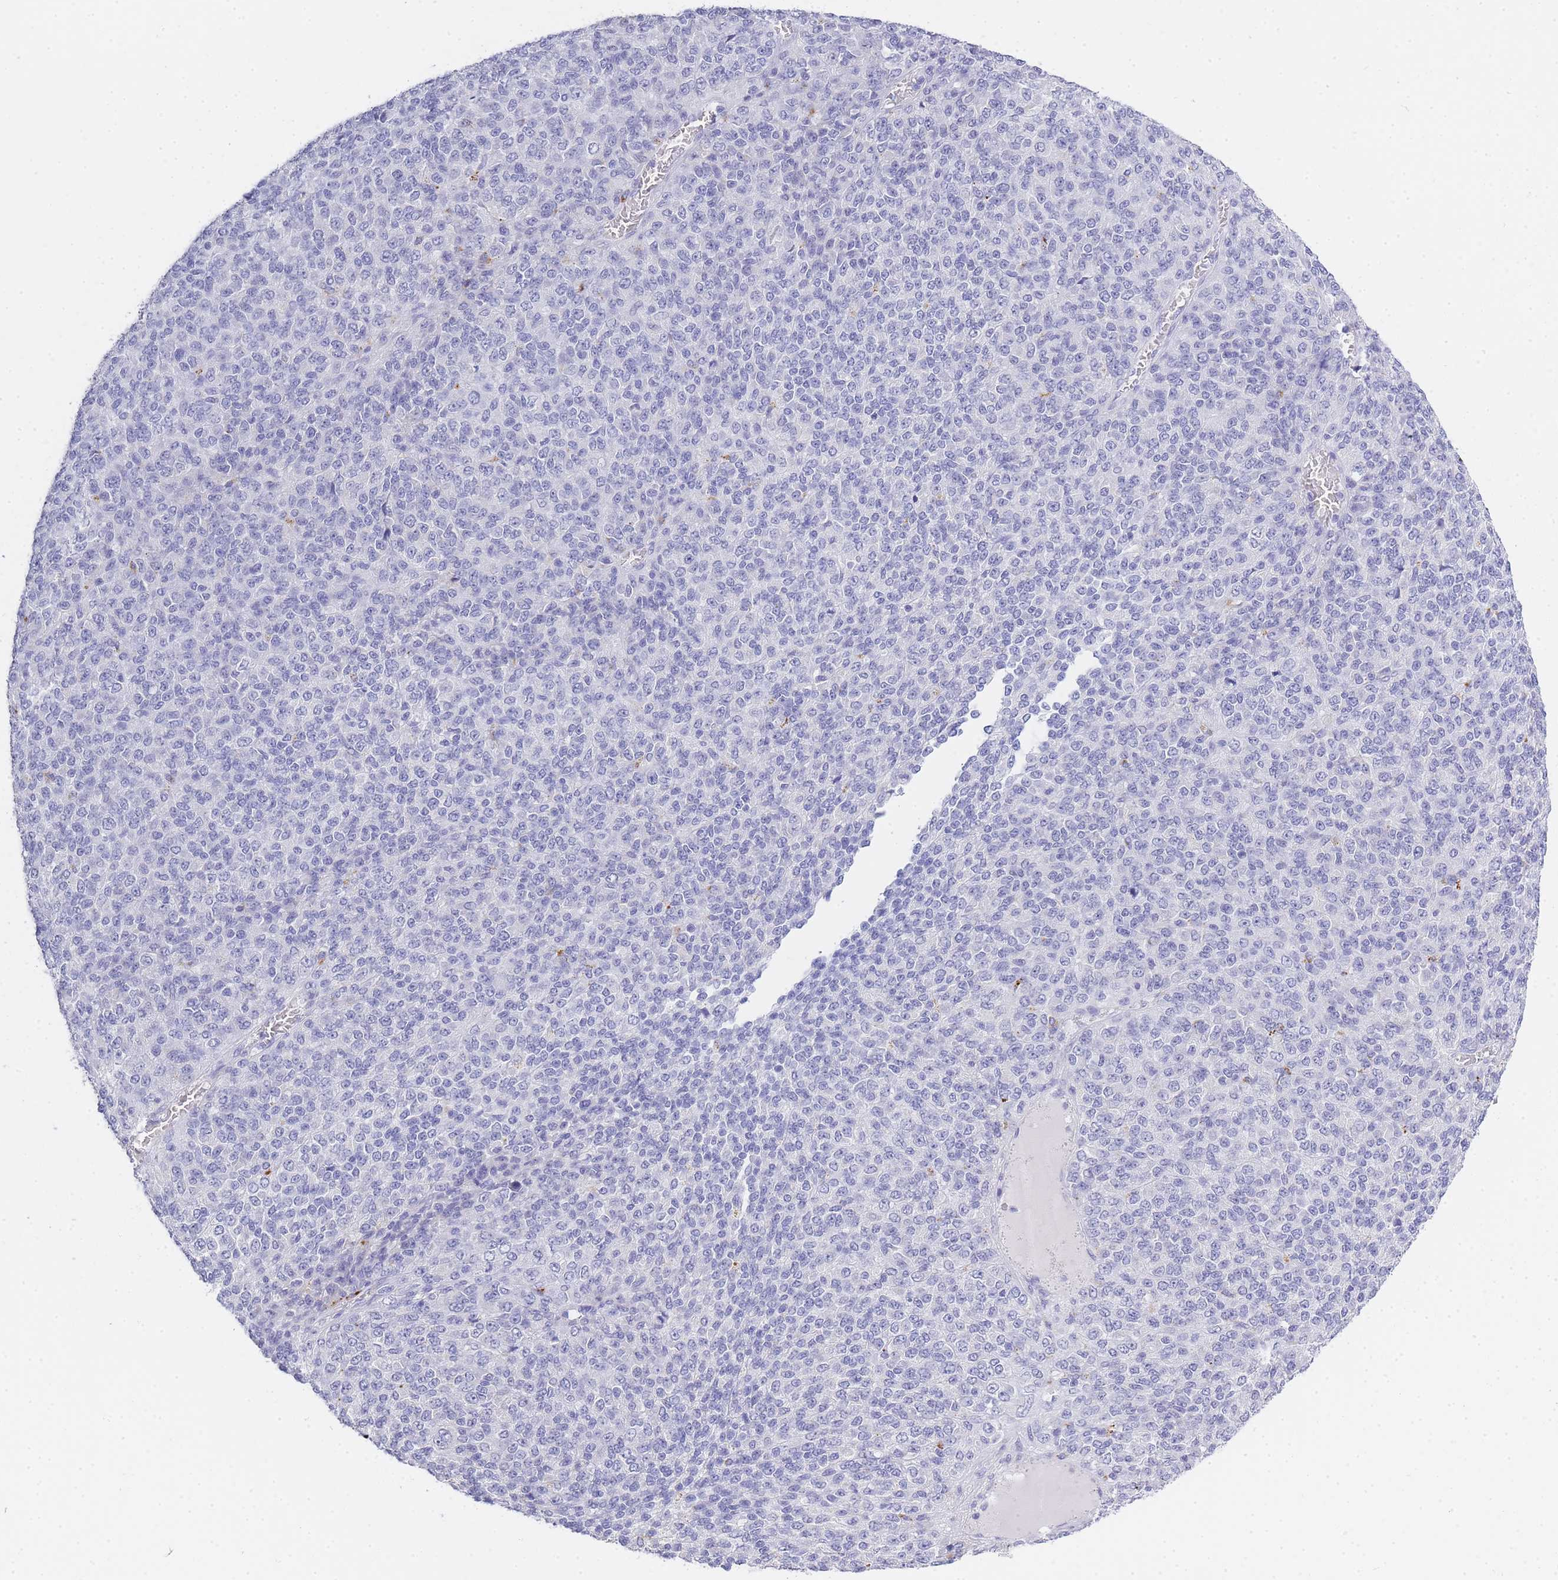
{"staining": {"intensity": "negative", "quantity": "none", "location": "none"}, "tissue": "melanoma", "cell_type": "Tumor cells", "image_type": "cancer", "snomed": [{"axis": "morphology", "description": "Malignant melanoma, Metastatic site"}, {"axis": "topography", "description": "Brain"}], "caption": "The immunohistochemistry (IHC) photomicrograph has no significant staining in tumor cells of melanoma tissue.", "gene": "RHO", "patient": {"sex": "female", "age": 56}}